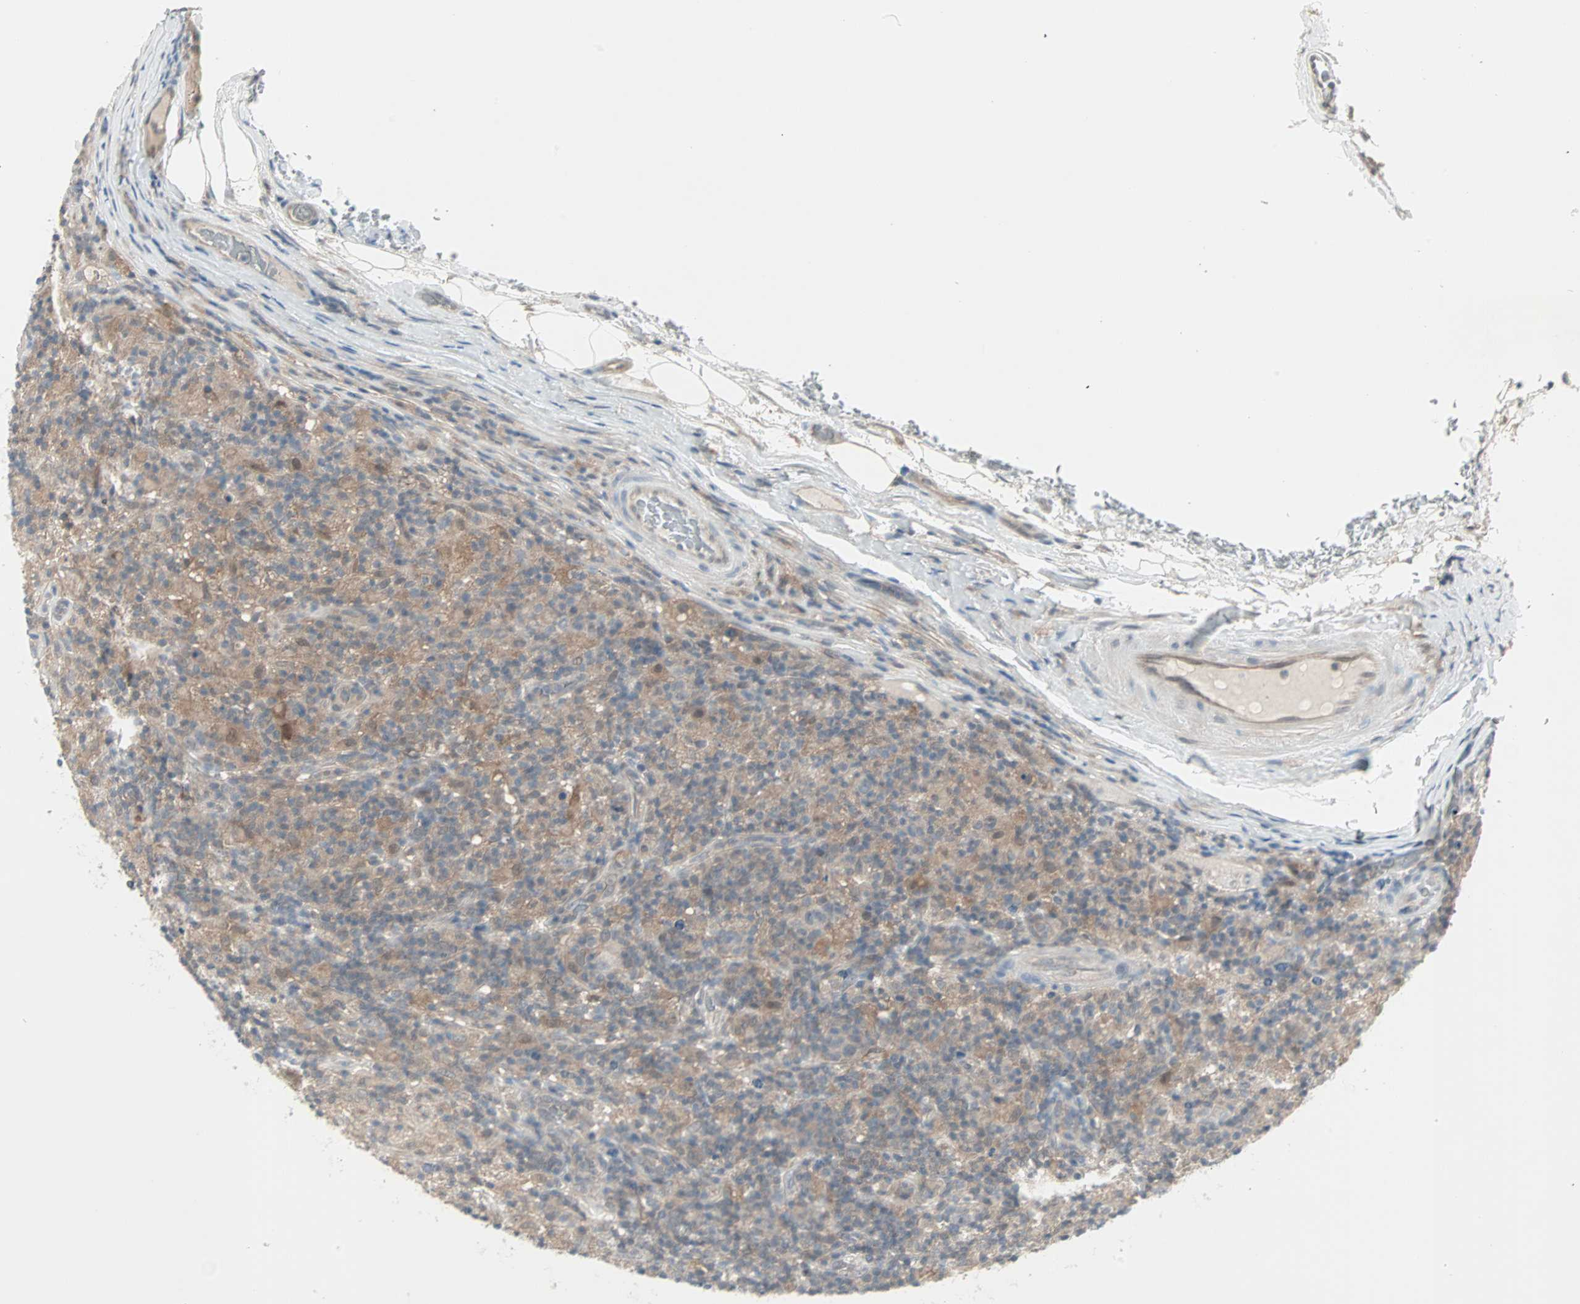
{"staining": {"intensity": "weak", "quantity": "25%-75%", "location": "cytoplasmic/membranous"}, "tissue": "lymphoma", "cell_type": "Tumor cells", "image_type": "cancer", "snomed": [{"axis": "morphology", "description": "Hodgkin's disease, NOS"}, {"axis": "topography", "description": "Lymph node"}], "caption": "Approximately 25%-75% of tumor cells in Hodgkin's disease reveal weak cytoplasmic/membranous protein staining as visualized by brown immunohistochemical staining.", "gene": "PTPA", "patient": {"sex": "male", "age": 70}}